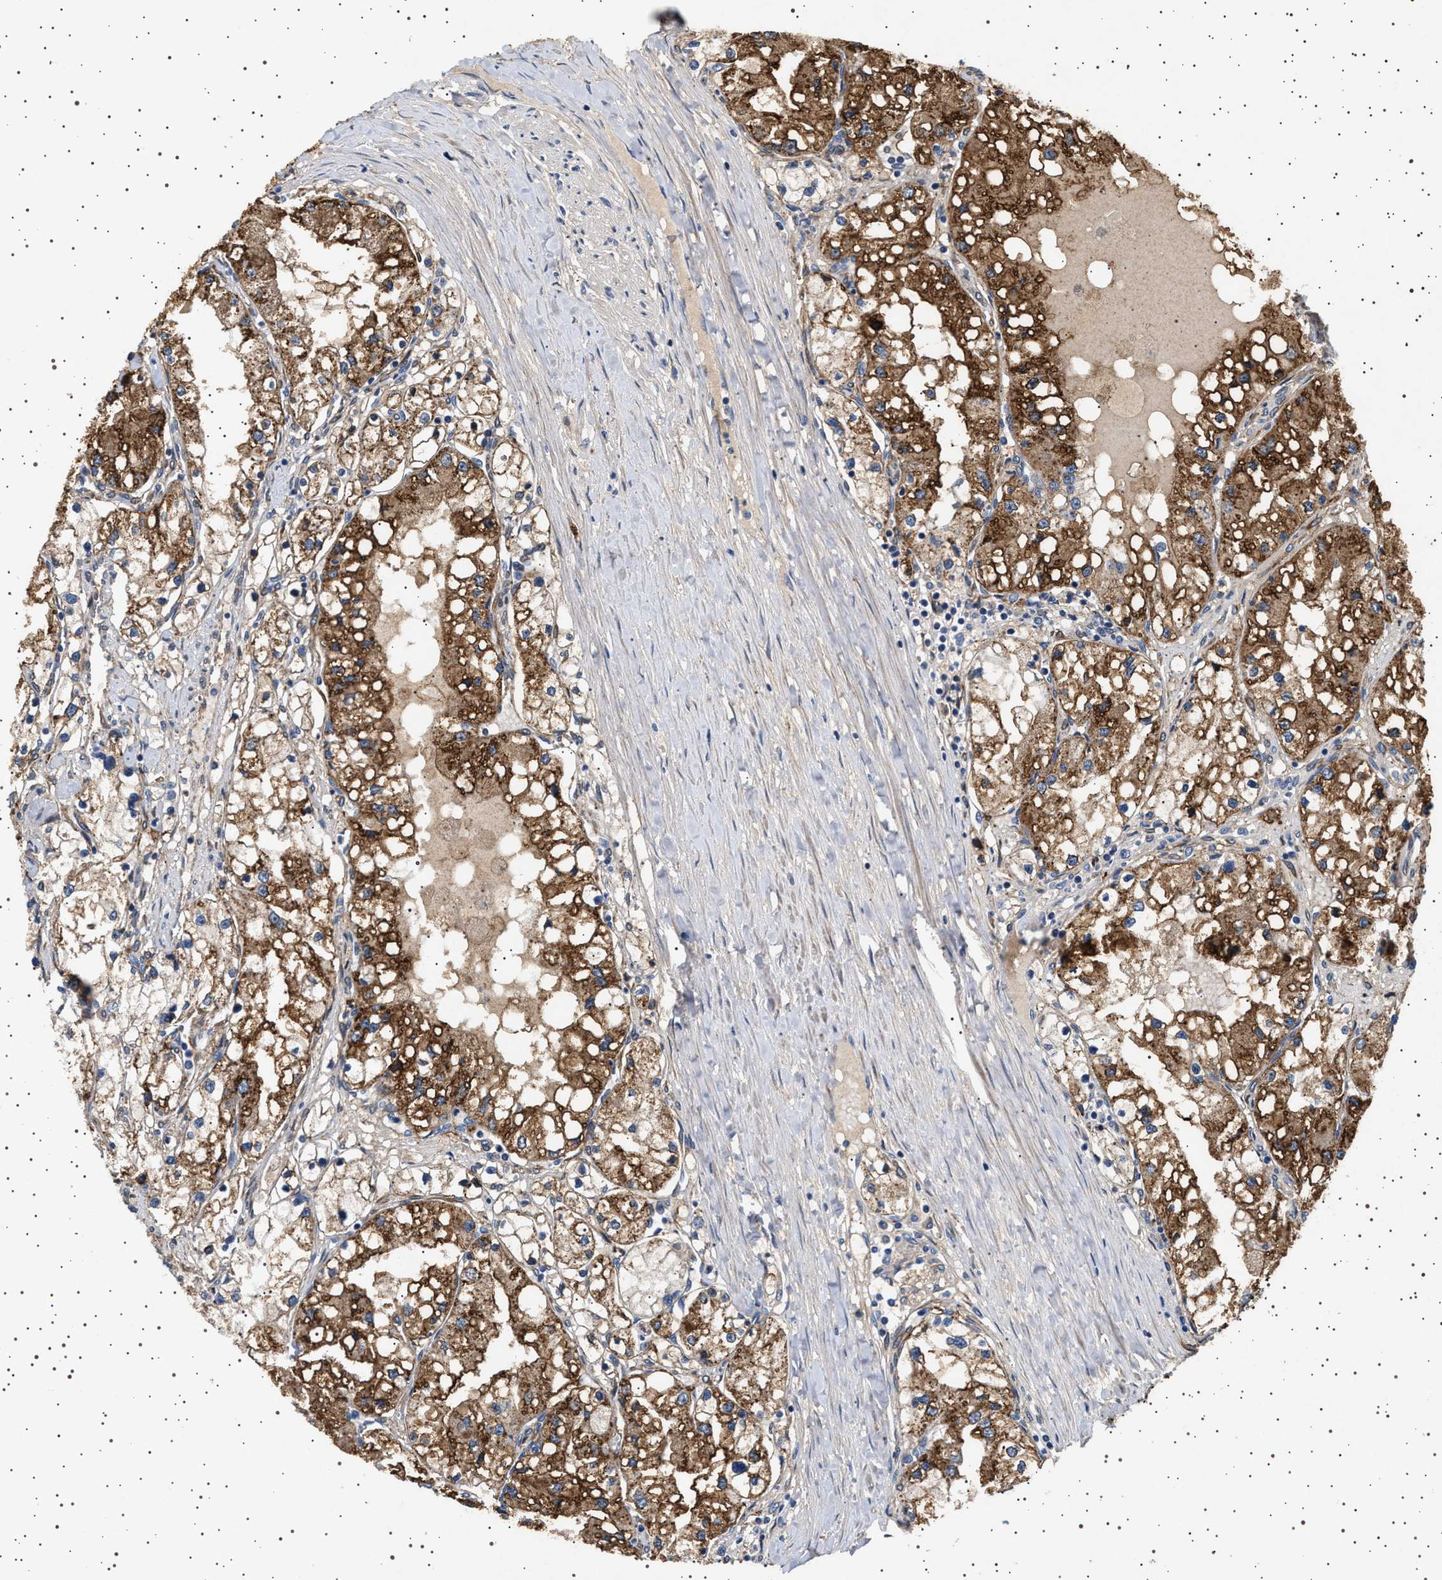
{"staining": {"intensity": "moderate", "quantity": ">75%", "location": "cytoplasmic/membranous"}, "tissue": "renal cancer", "cell_type": "Tumor cells", "image_type": "cancer", "snomed": [{"axis": "morphology", "description": "Adenocarcinoma, NOS"}, {"axis": "topography", "description": "Kidney"}], "caption": "This is a histology image of immunohistochemistry (IHC) staining of renal cancer, which shows moderate staining in the cytoplasmic/membranous of tumor cells.", "gene": "GUCY1B1", "patient": {"sex": "male", "age": 68}}